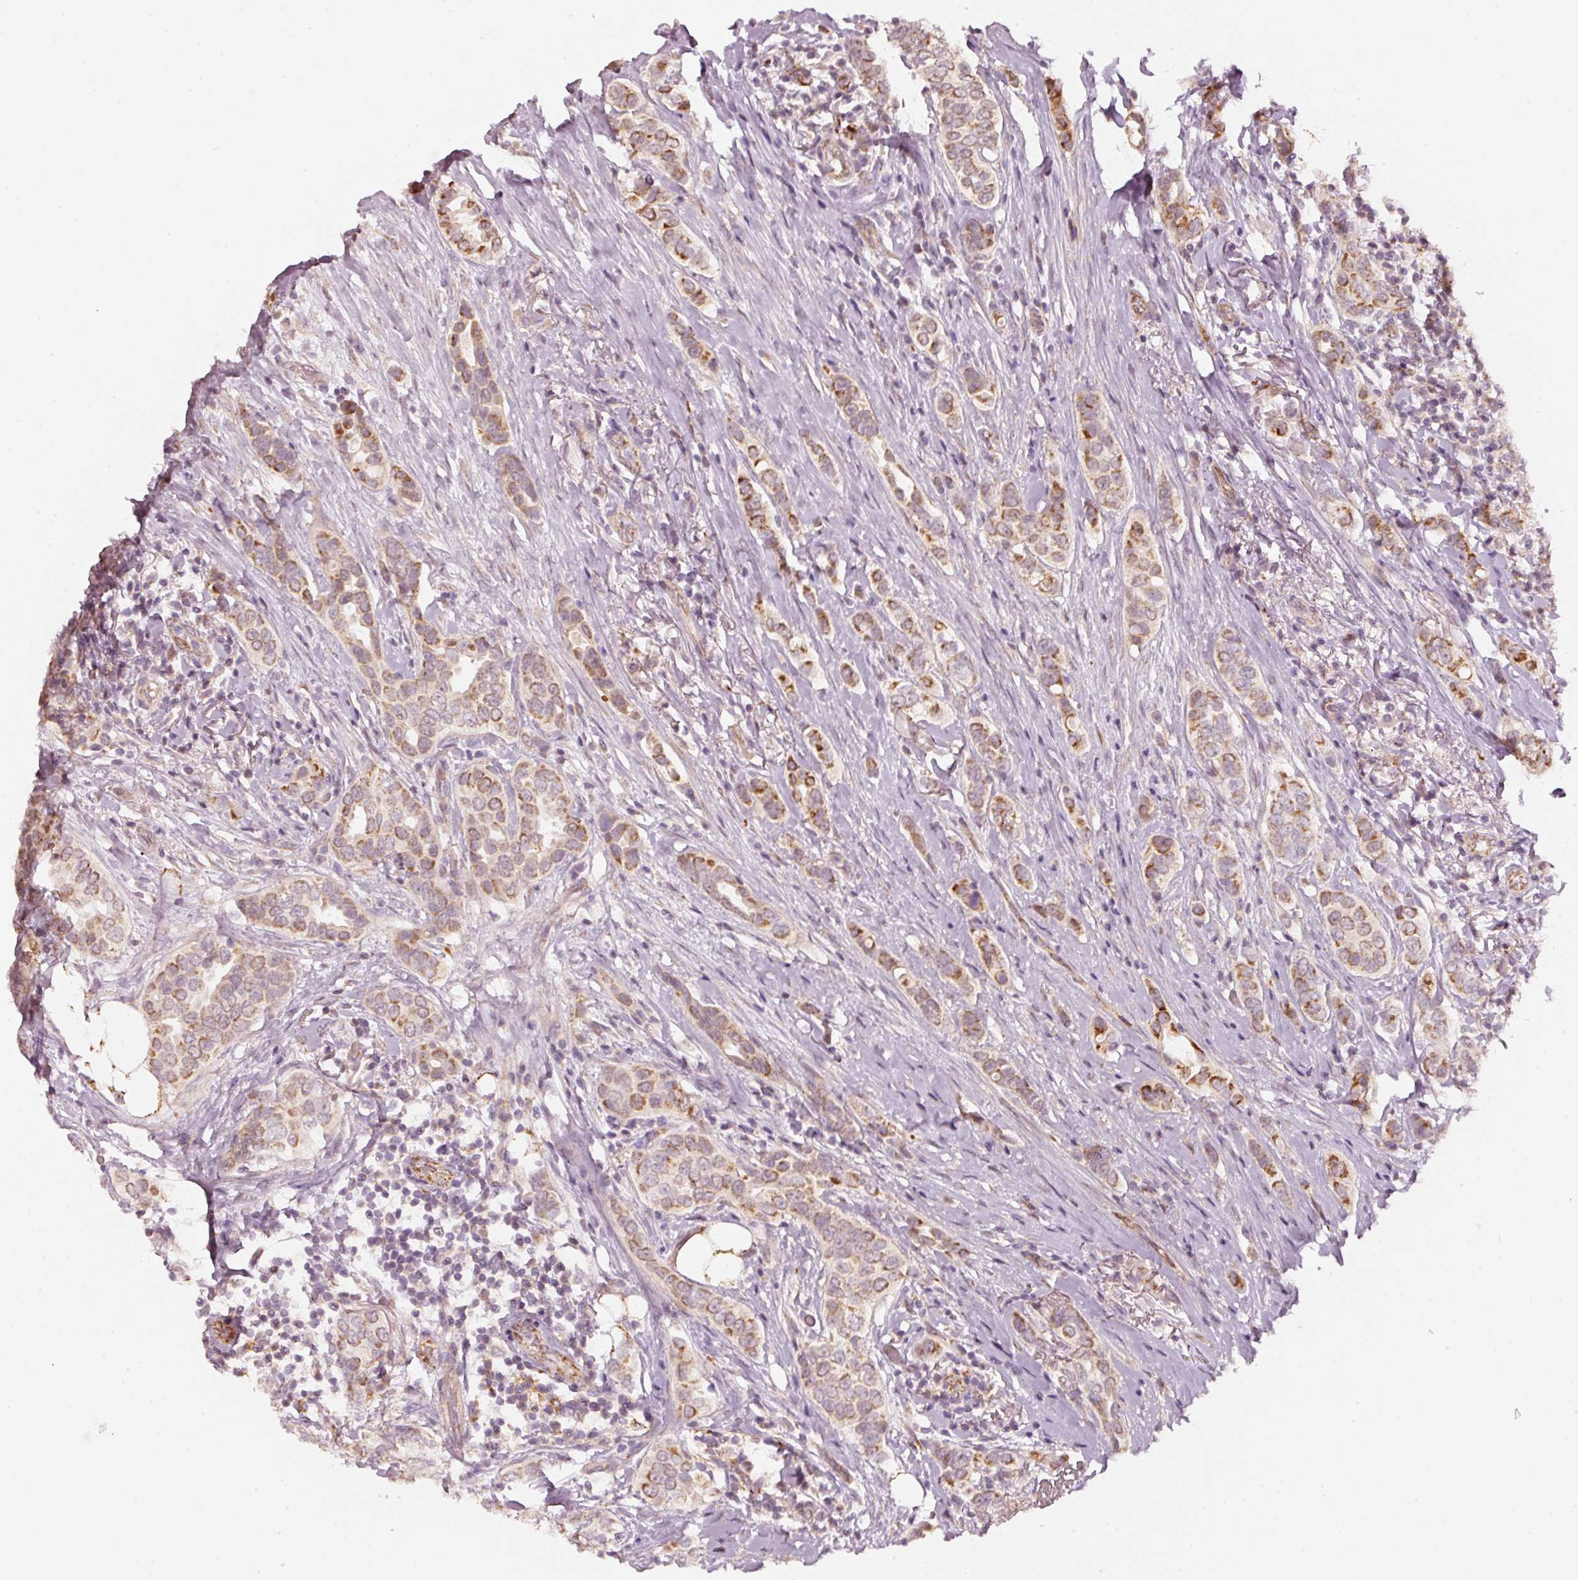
{"staining": {"intensity": "moderate", "quantity": "25%-75%", "location": "cytoplasmic/membranous"}, "tissue": "breast cancer", "cell_type": "Tumor cells", "image_type": "cancer", "snomed": [{"axis": "morphology", "description": "Lobular carcinoma"}, {"axis": "topography", "description": "Breast"}], "caption": "Breast lobular carcinoma was stained to show a protein in brown. There is medium levels of moderate cytoplasmic/membranous staining in approximately 25%-75% of tumor cells. (Stains: DAB (3,3'-diaminobenzidine) in brown, nuclei in blue, Microscopy: brightfield microscopy at high magnification).", "gene": "ARHGAP22", "patient": {"sex": "female", "age": 51}}